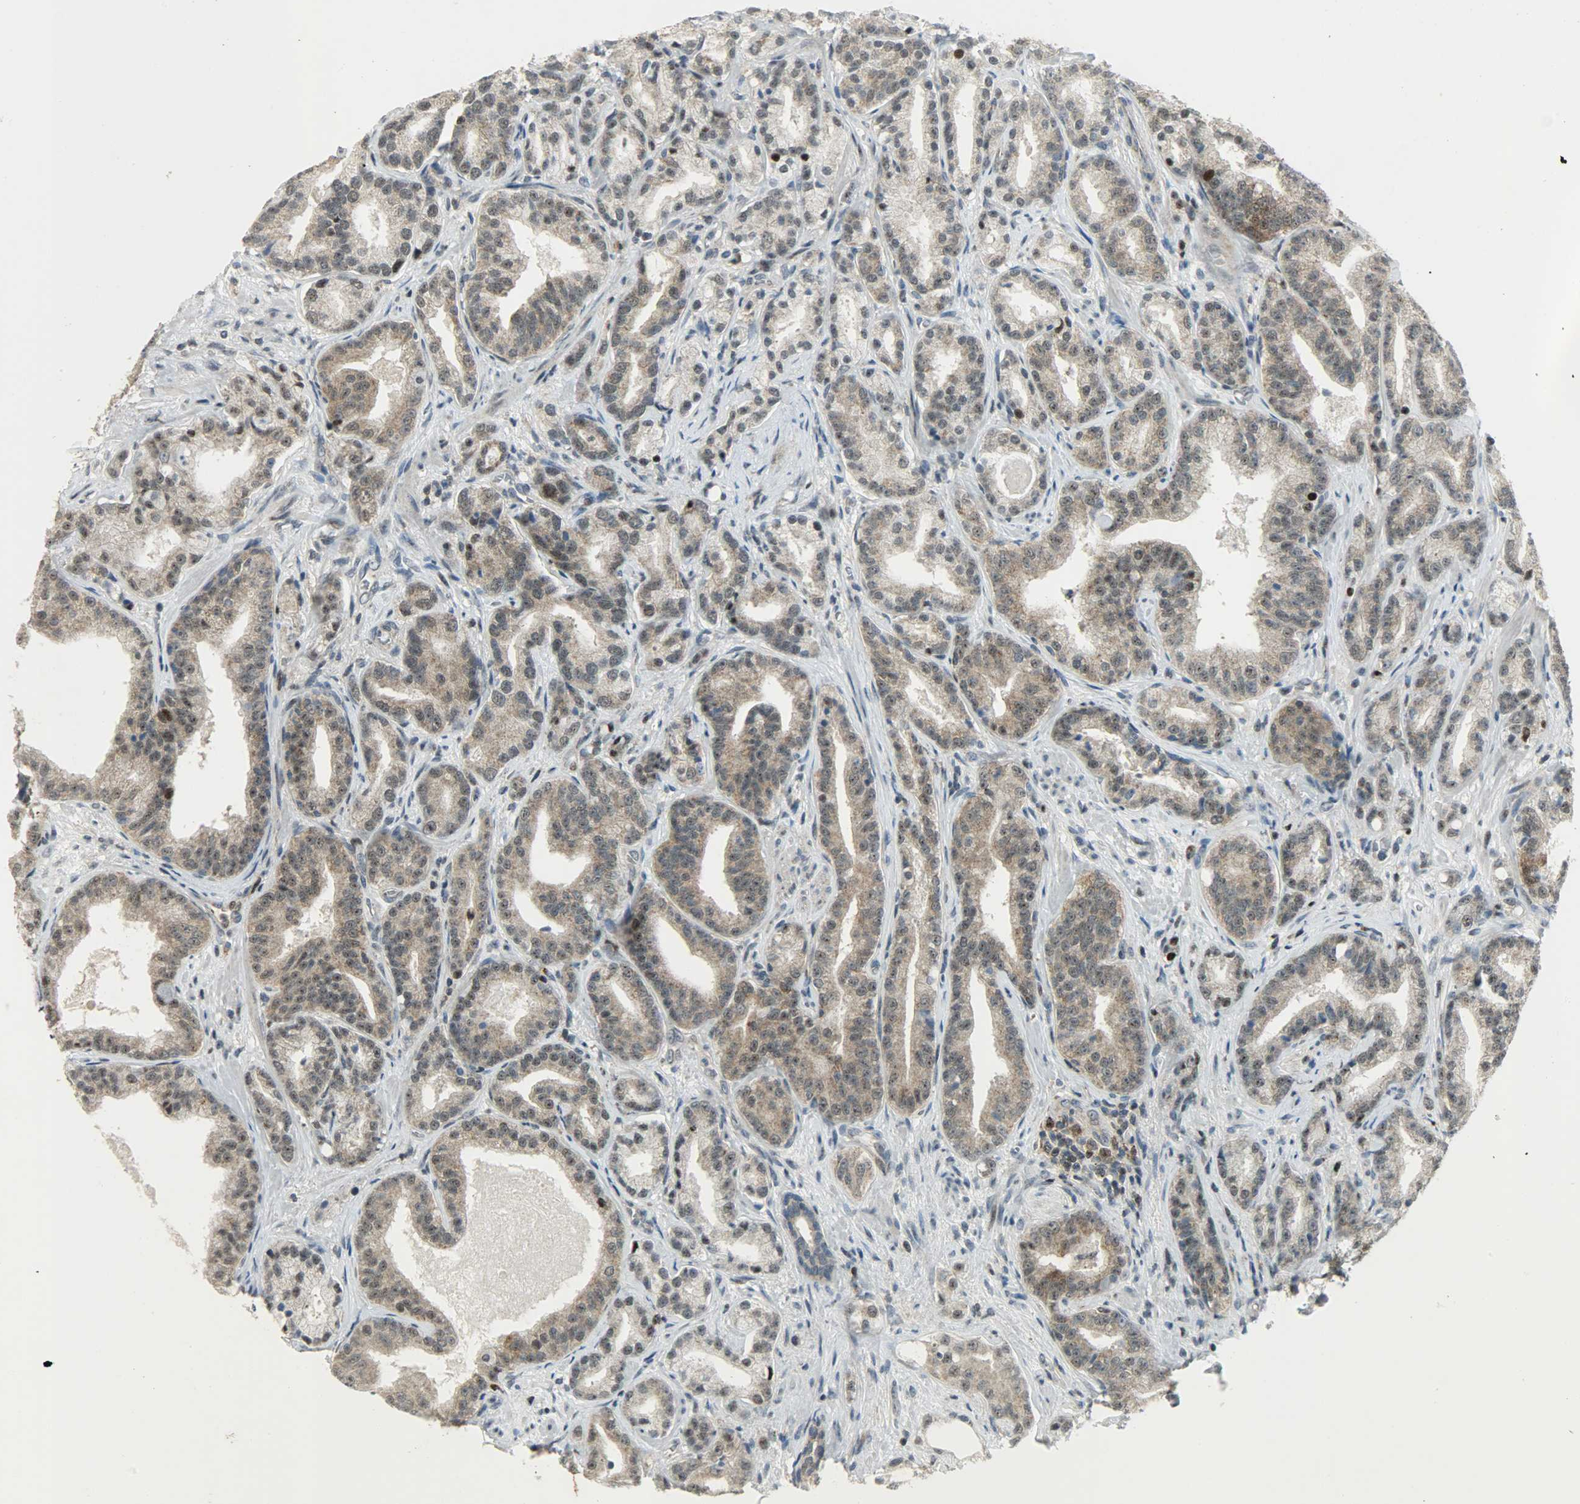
{"staining": {"intensity": "weak", "quantity": ">75%", "location": "cytoplasmic/membranous,nuclear"}, "tissue": "prostate cancer", "cell_type": "Tumor cells", "image_type": "cancer", "snomed": [{"axis": "morphology", "description": "Adenocarcinoma, Low grade"}, {"axis": "topography", "description": "Prostate"}], "caption": "There is low levels of weak cytoplasmic/membranous and nuclear positivity in tumor cells of prostate adenocarcinoma (low-grade), as demonstrated by immunohistochemical staining (brown color).", "gene": "IL15", "patient": {"sex": "male", "age": 63}}